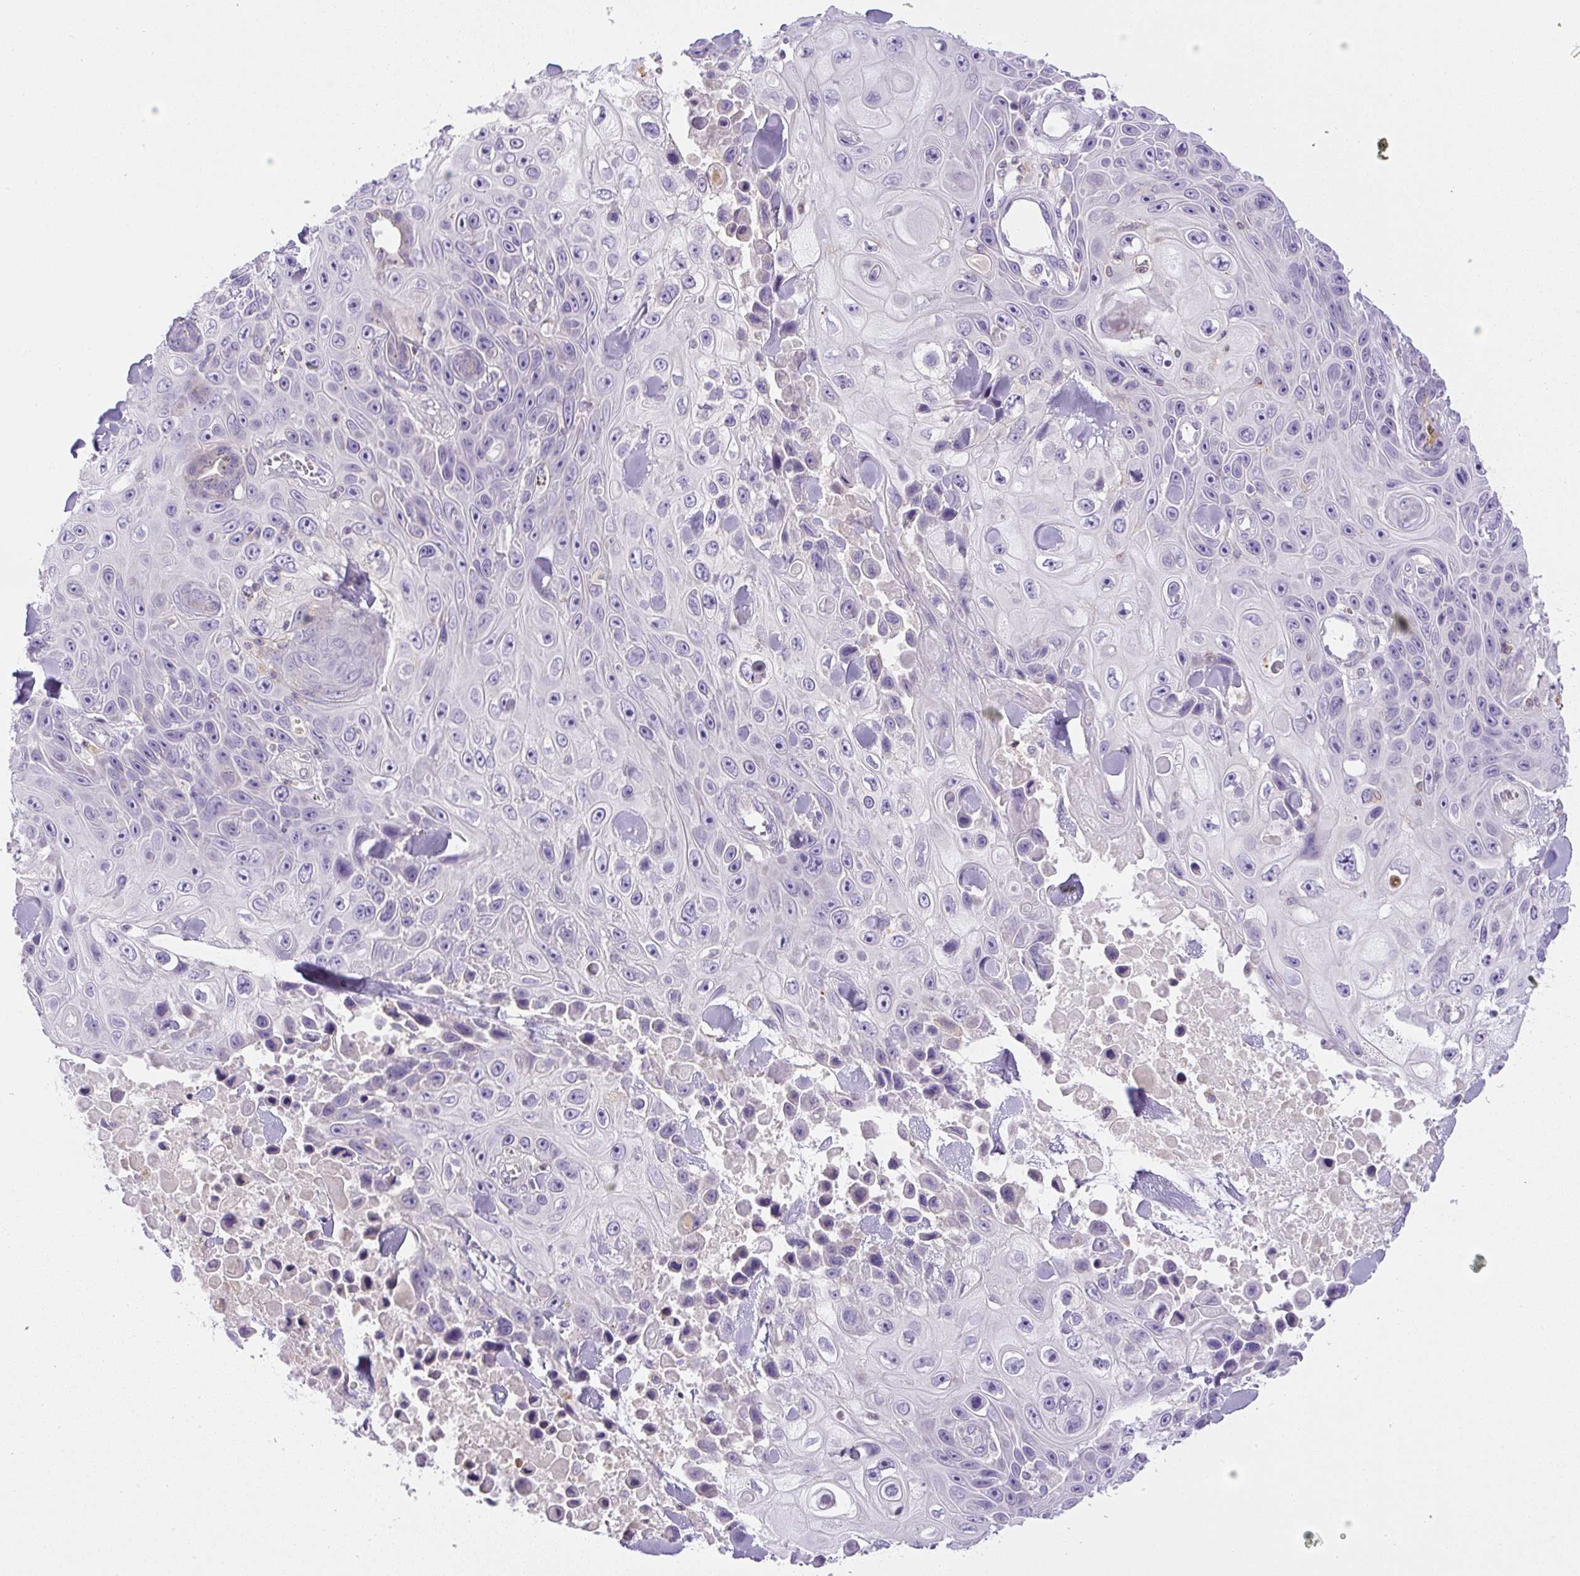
{"staining": {"intensity": "negative", "quantity": "none", "location": "none"}, "tissue": "skin cancer", "cell_type": "Tumor cells", "image_type": "cancer", "snomed": [{"axis": "morphology", "description": "Squamous cell carcinoma, NOS"}, {"axis": "topography", "description": "Skin"}], "caption": "DAB (3,3'-diaminobenzidine) immunohistochemical staining of human squamous cell carcinoma (skin) exhibits no significant staining in tumor cells.", "gene": "PIP5KL1", "patient": {"sex": "male", "age": 82}}